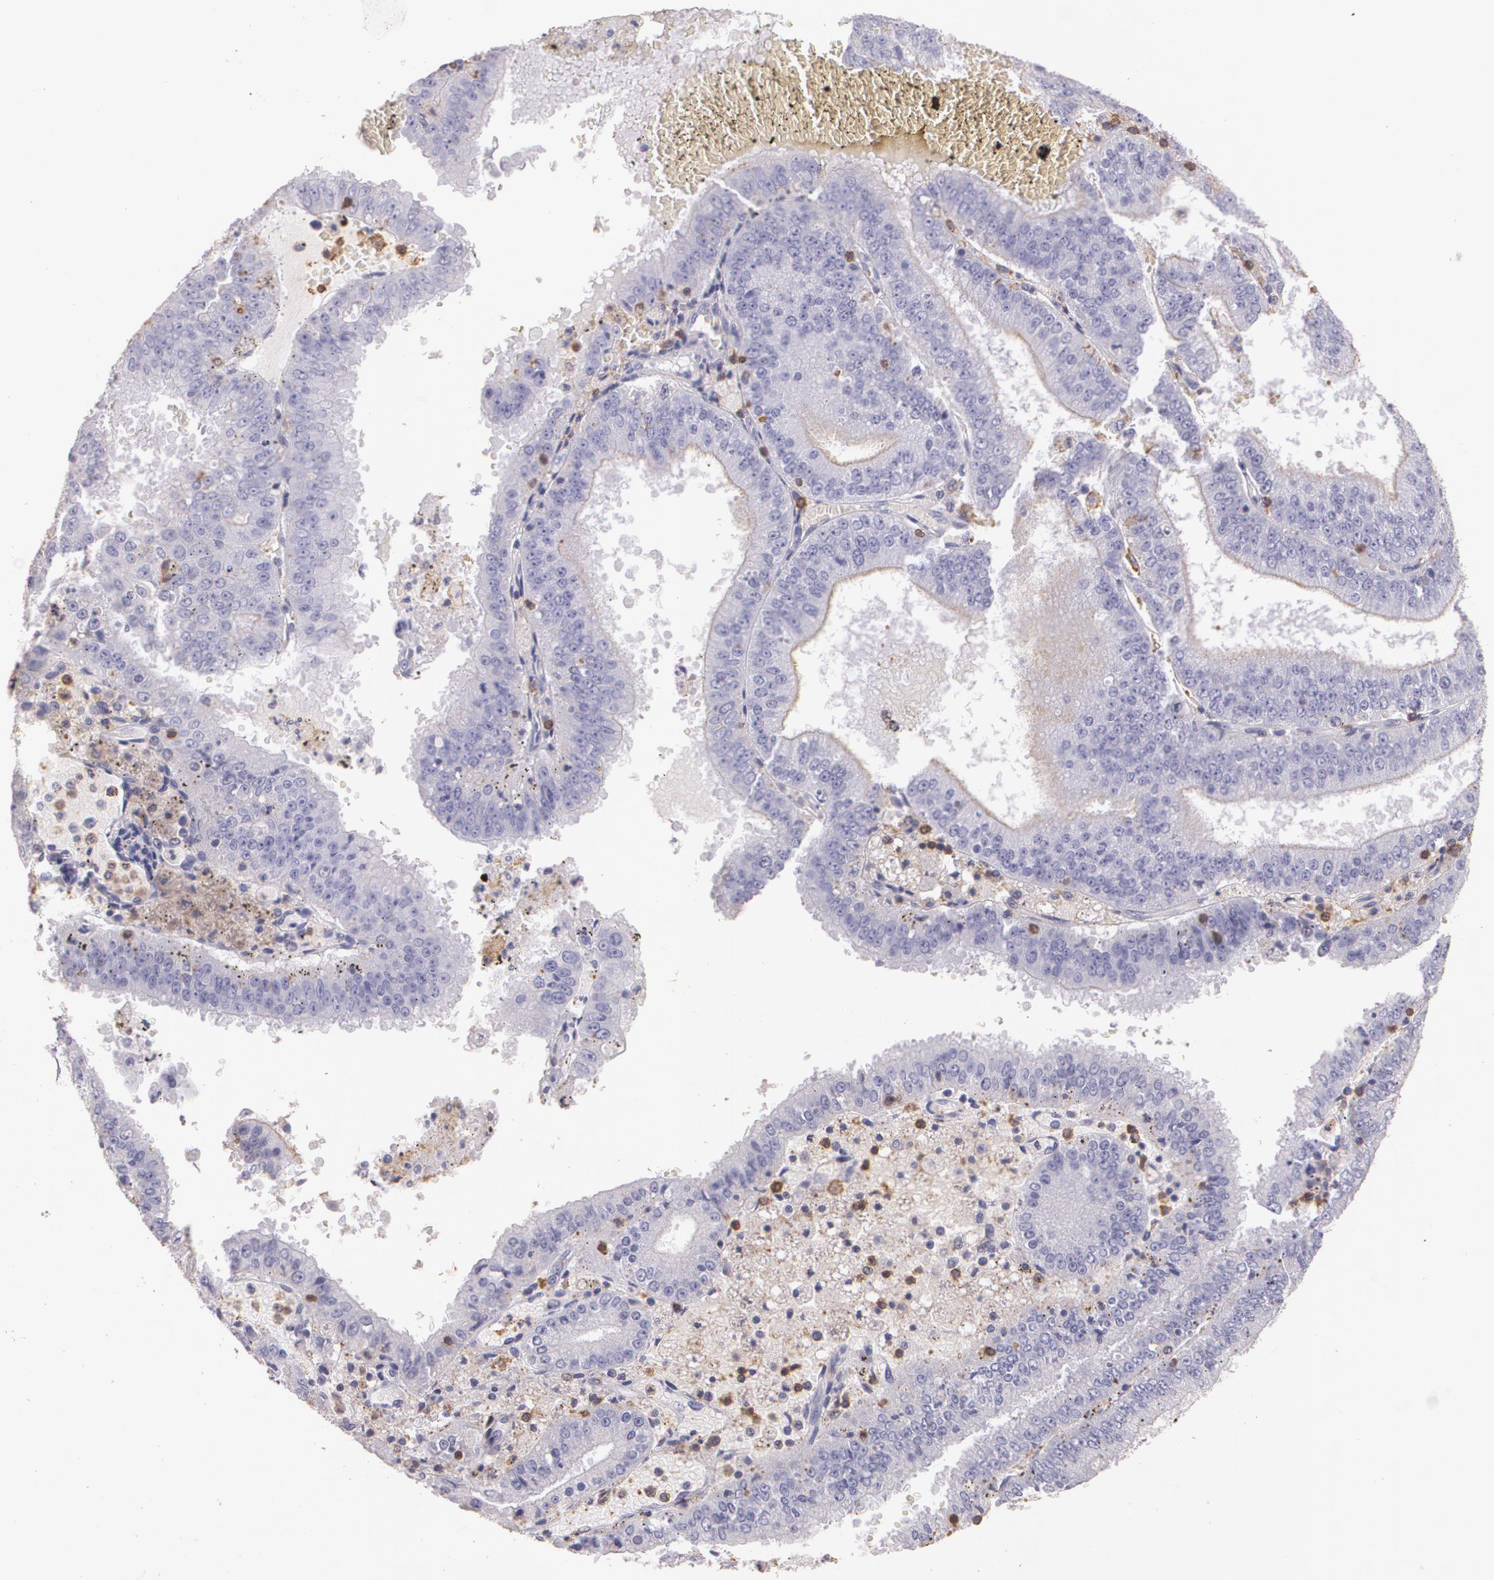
{"staining": {"intensity": "weak", "quantity": "25%-75%", "location": "cytoplasmic/membranous"}, "tissue": "endometrial cancer", "cell_type": "Tumor cells", "image_type": "cancer", "snomed": [{"axis": "morphology", "description": "Adenocarcinoma, NOS"}, {"axis": "topography", "description": "Endometrium"}], "caption": "Protein staining of endometrial cancer tissue reveals weak cytoplasmic/membranous positivity in approximately 25%-75% of tumor cells.", "gene": "TGFBR1", "patient": {"sex": "female", "age": 59}}